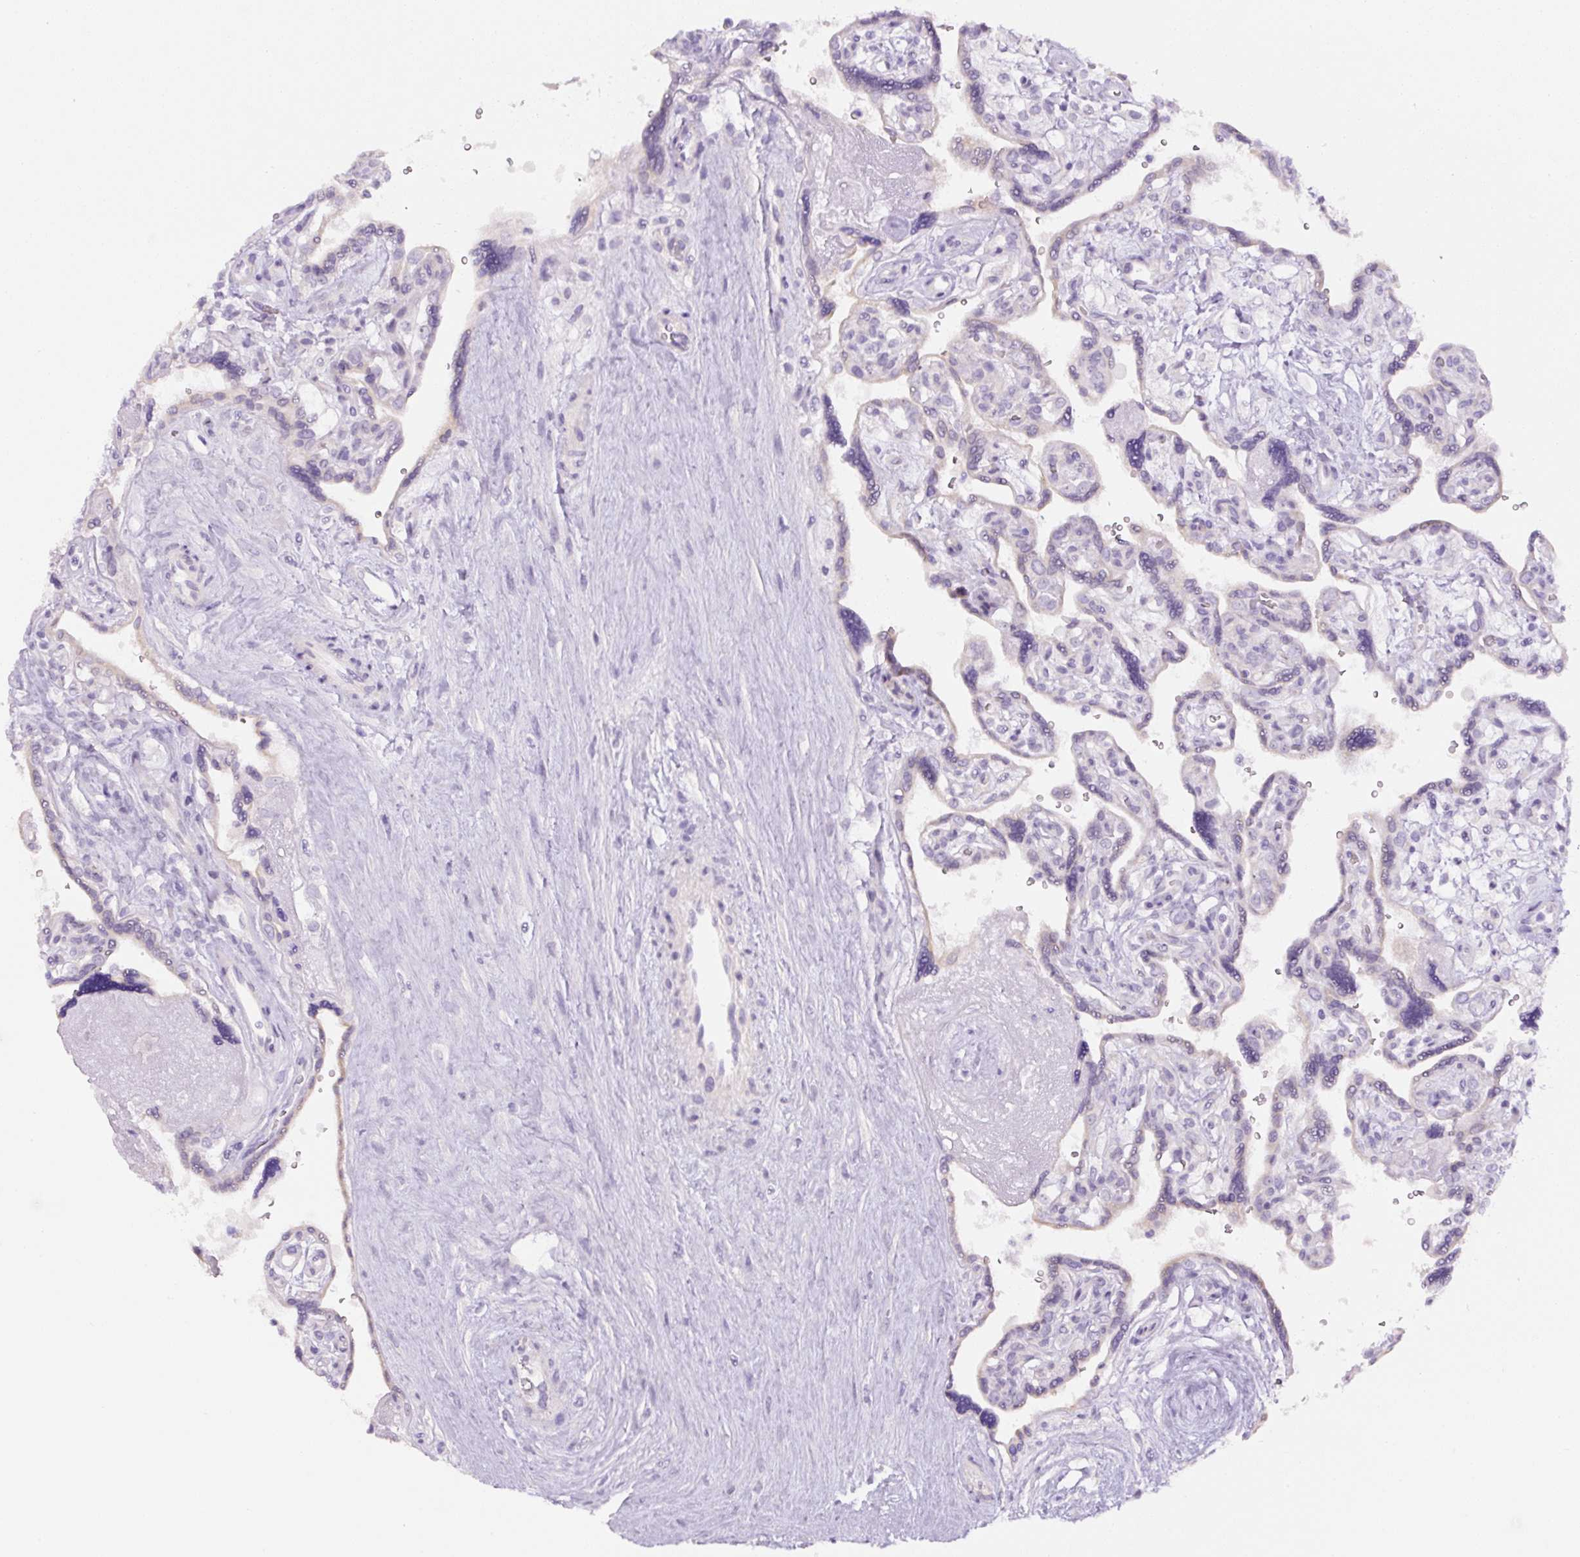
{"staining": {"intensity": "negative", "quantity": "none", "location": "none"}, "tissue": "placenta", "cell_type": "Decidual cells", "image_type": "normal", "snomed": [{"axis": "morphology", "description": "Normal tissue, NOS"}, {"axis": "topography", "description": "Placenta"}], "caption": "DAB immunohistochemical staining of unremarkable human placenta shows no significant expression in decidual cells.", "gene": "TMEM151B", "patient": {"sex": "female", "age": 39}}